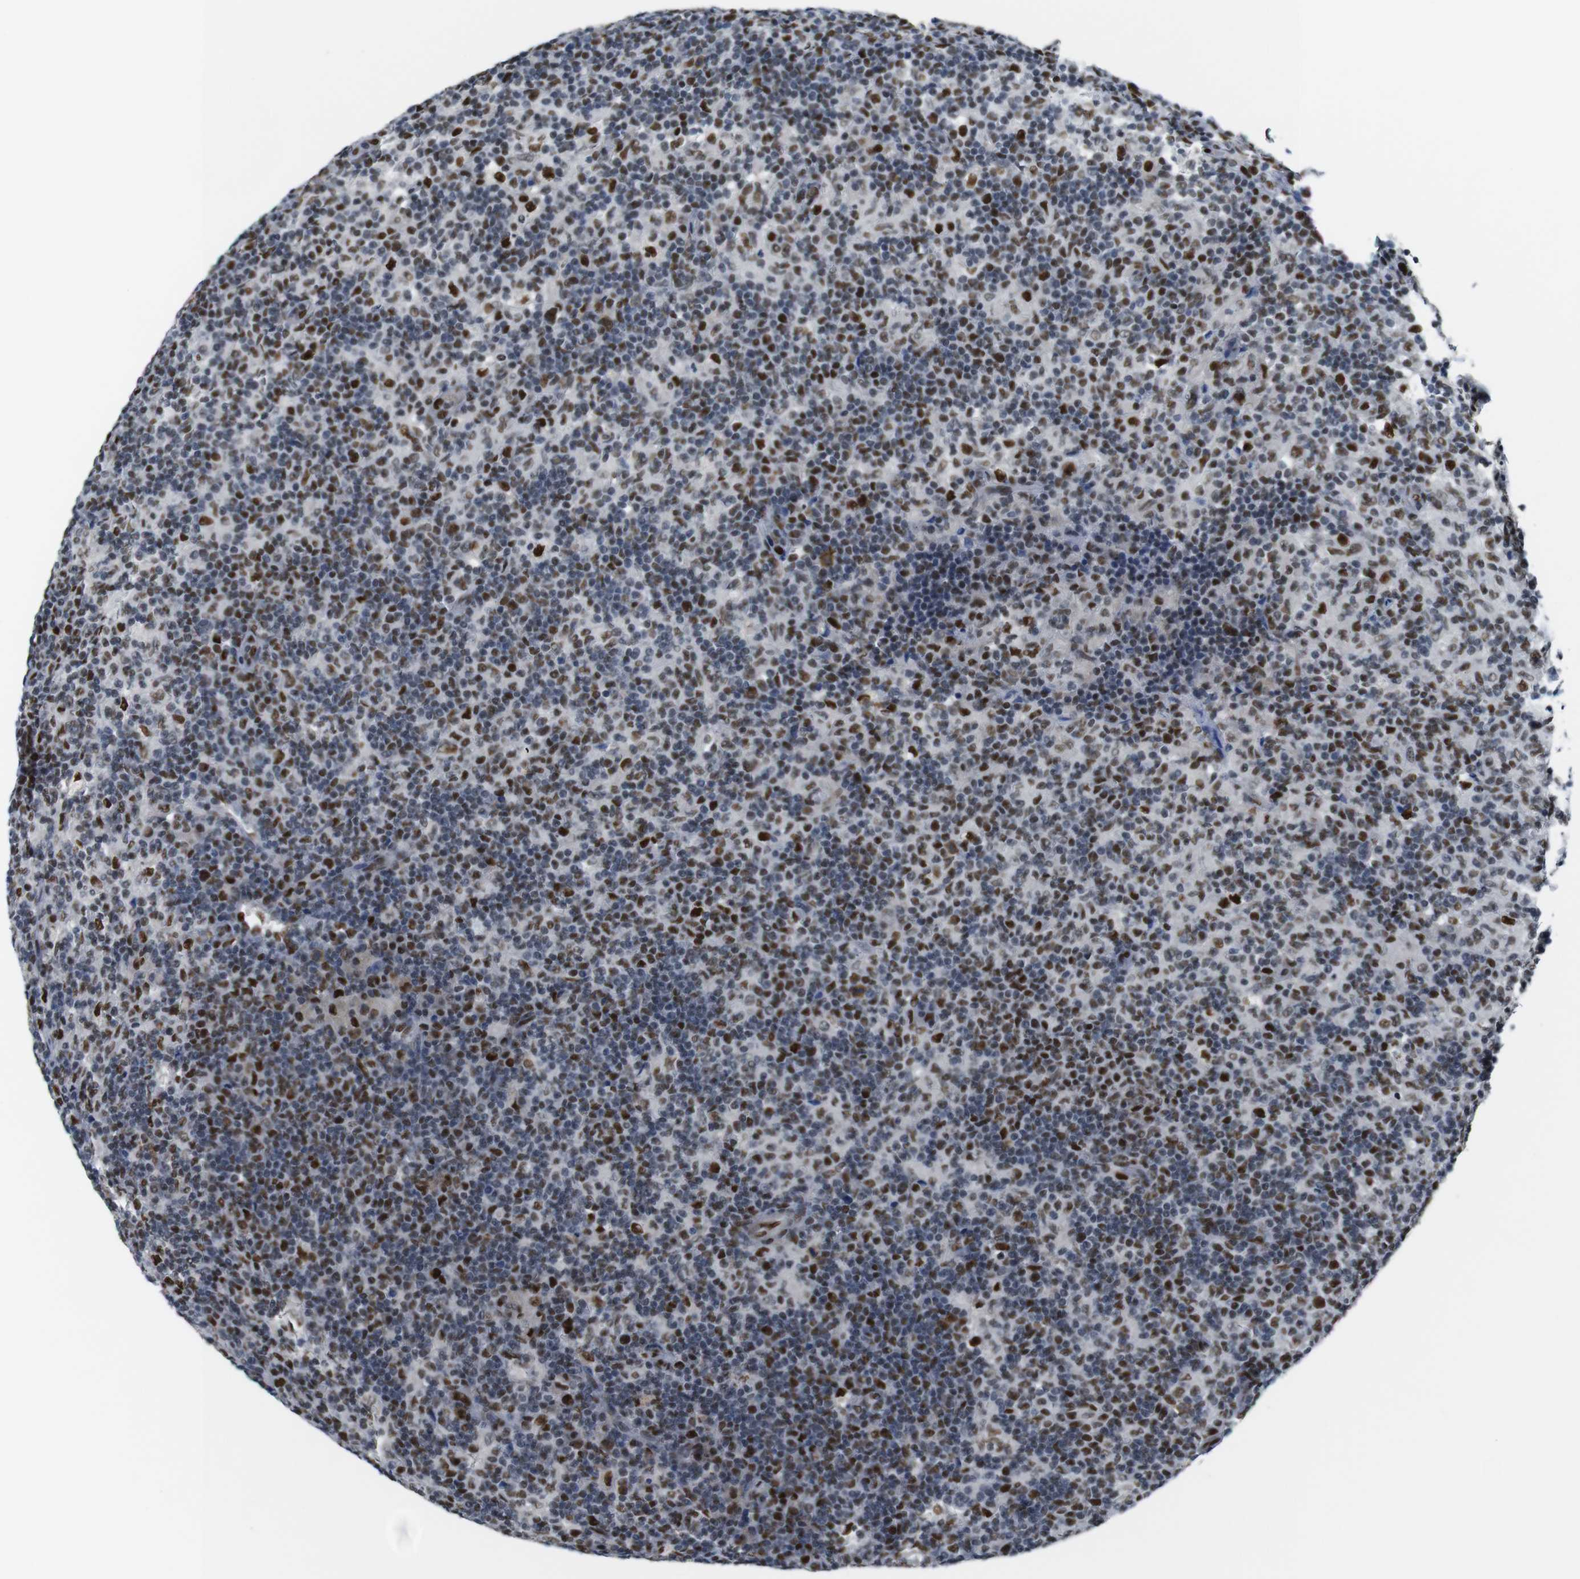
{"staining": {"intensity": "strong", "quantity": ">75%", "location": "nuclear"}, "tissue": "lymph node", "cell_type": "Germinal center cells", "image_type": "normal", "snomed": [{"axis": "morphology", "description": "Normal tissue, NOS"}, {"axis": "morphology", "description": "Inflammation, NOS"}, {"axis": "topography", "description": "Lymph node"}], "caption": "Protein expression analysis of normal human lymph node reveals strong nuclear positivity in about >75% of germinal center cells. (DAB (3,3'-diaminobenzidine) IHC with brightfield microscopy, high magnification).", "gene": "PSME3", "patient": {"sex": "male", "age": 55}}